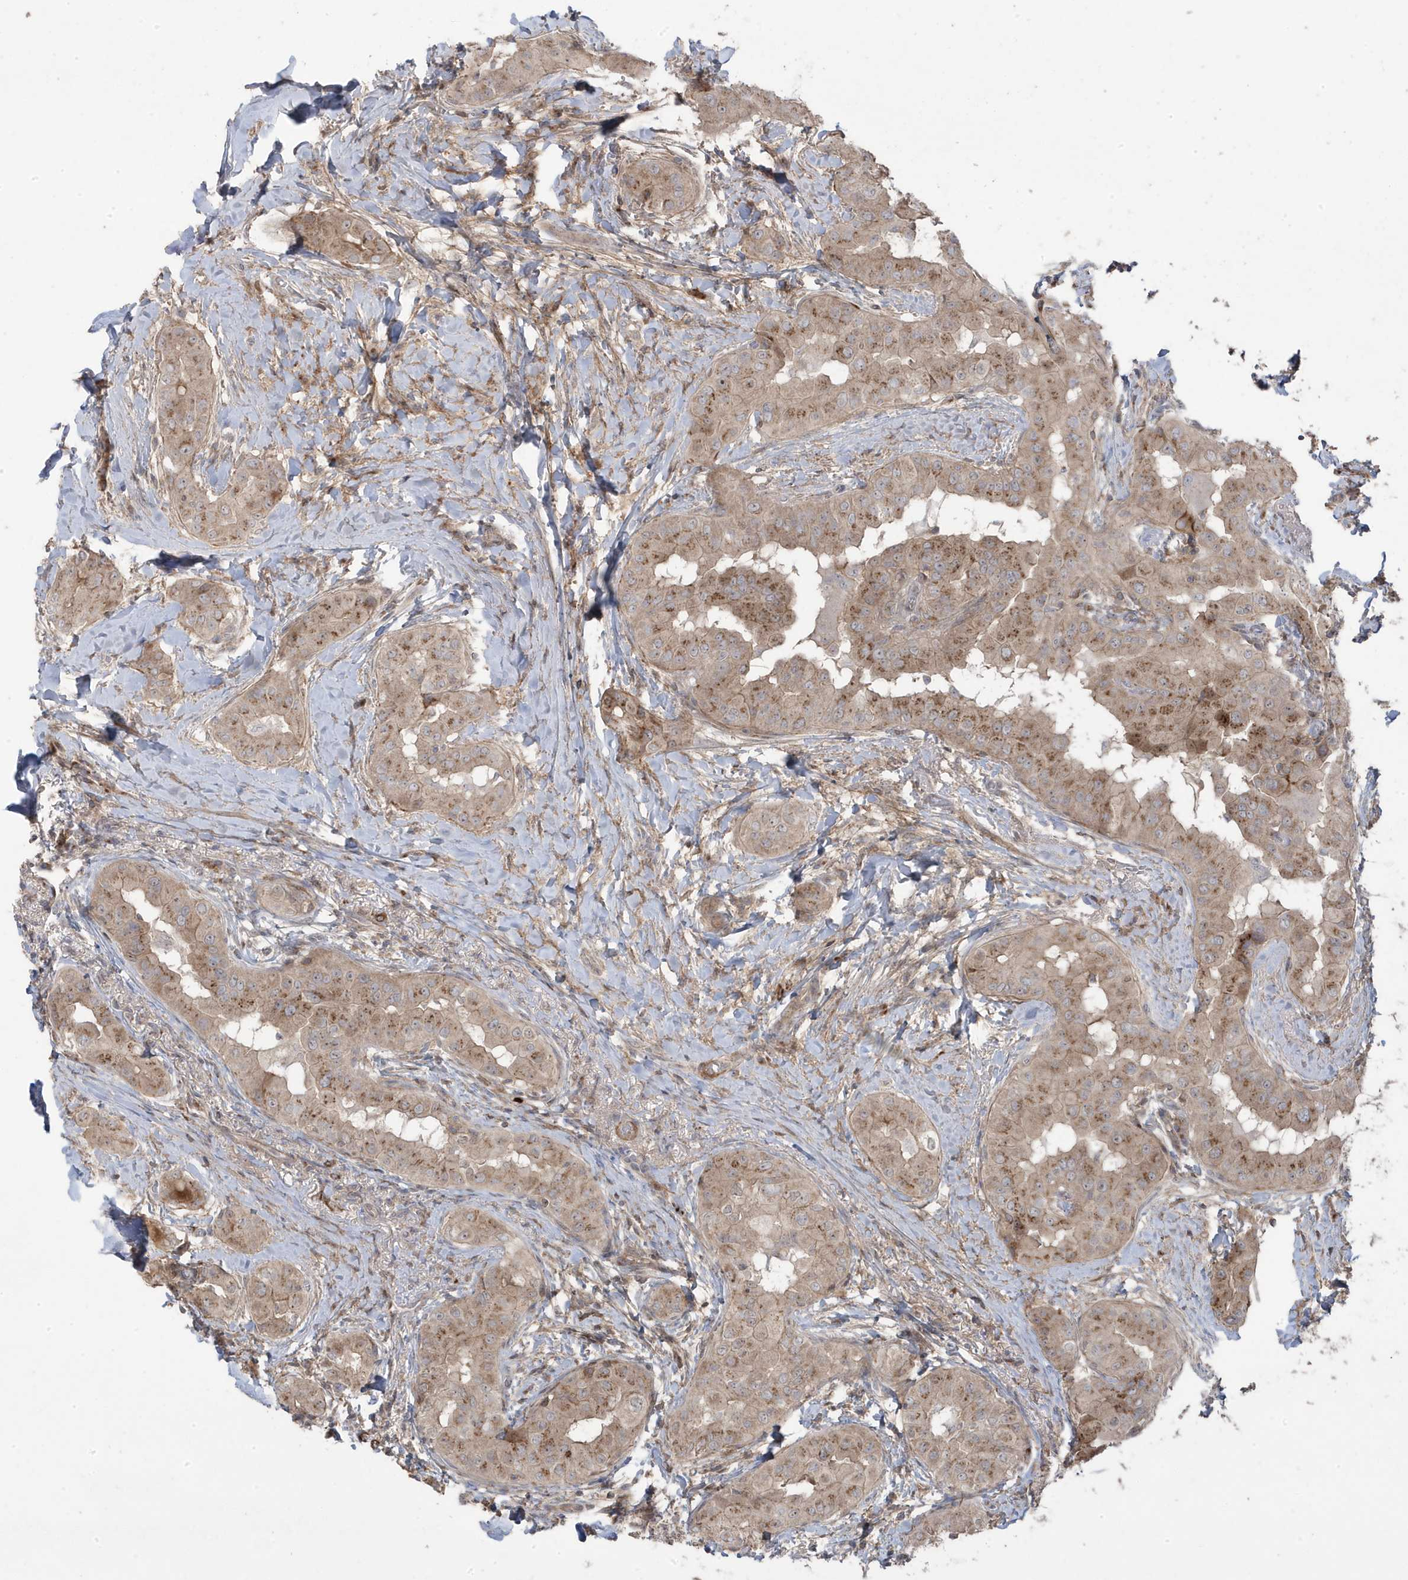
{"staining": {"intensity": "moderate", "quantity": "25%-75%", "location": "cytoplasmic/membranous"}, "tissue": "thyroid cancer", "cell_type": "Tumor cells", "image_type": "cancer", "snomed": [{"axis": "morphology", "description": "Papillary adenocarcinoma, NOS"}, {"axis": "topography", "description": "Thyroid gland"}], "caption": "Human papillary adenocarcinoma (thyroid) stained with a protein marker shows moderate staining in tumor cells.", "gene": "CETN3", "patient": {"sex": "male", "age": 33}}